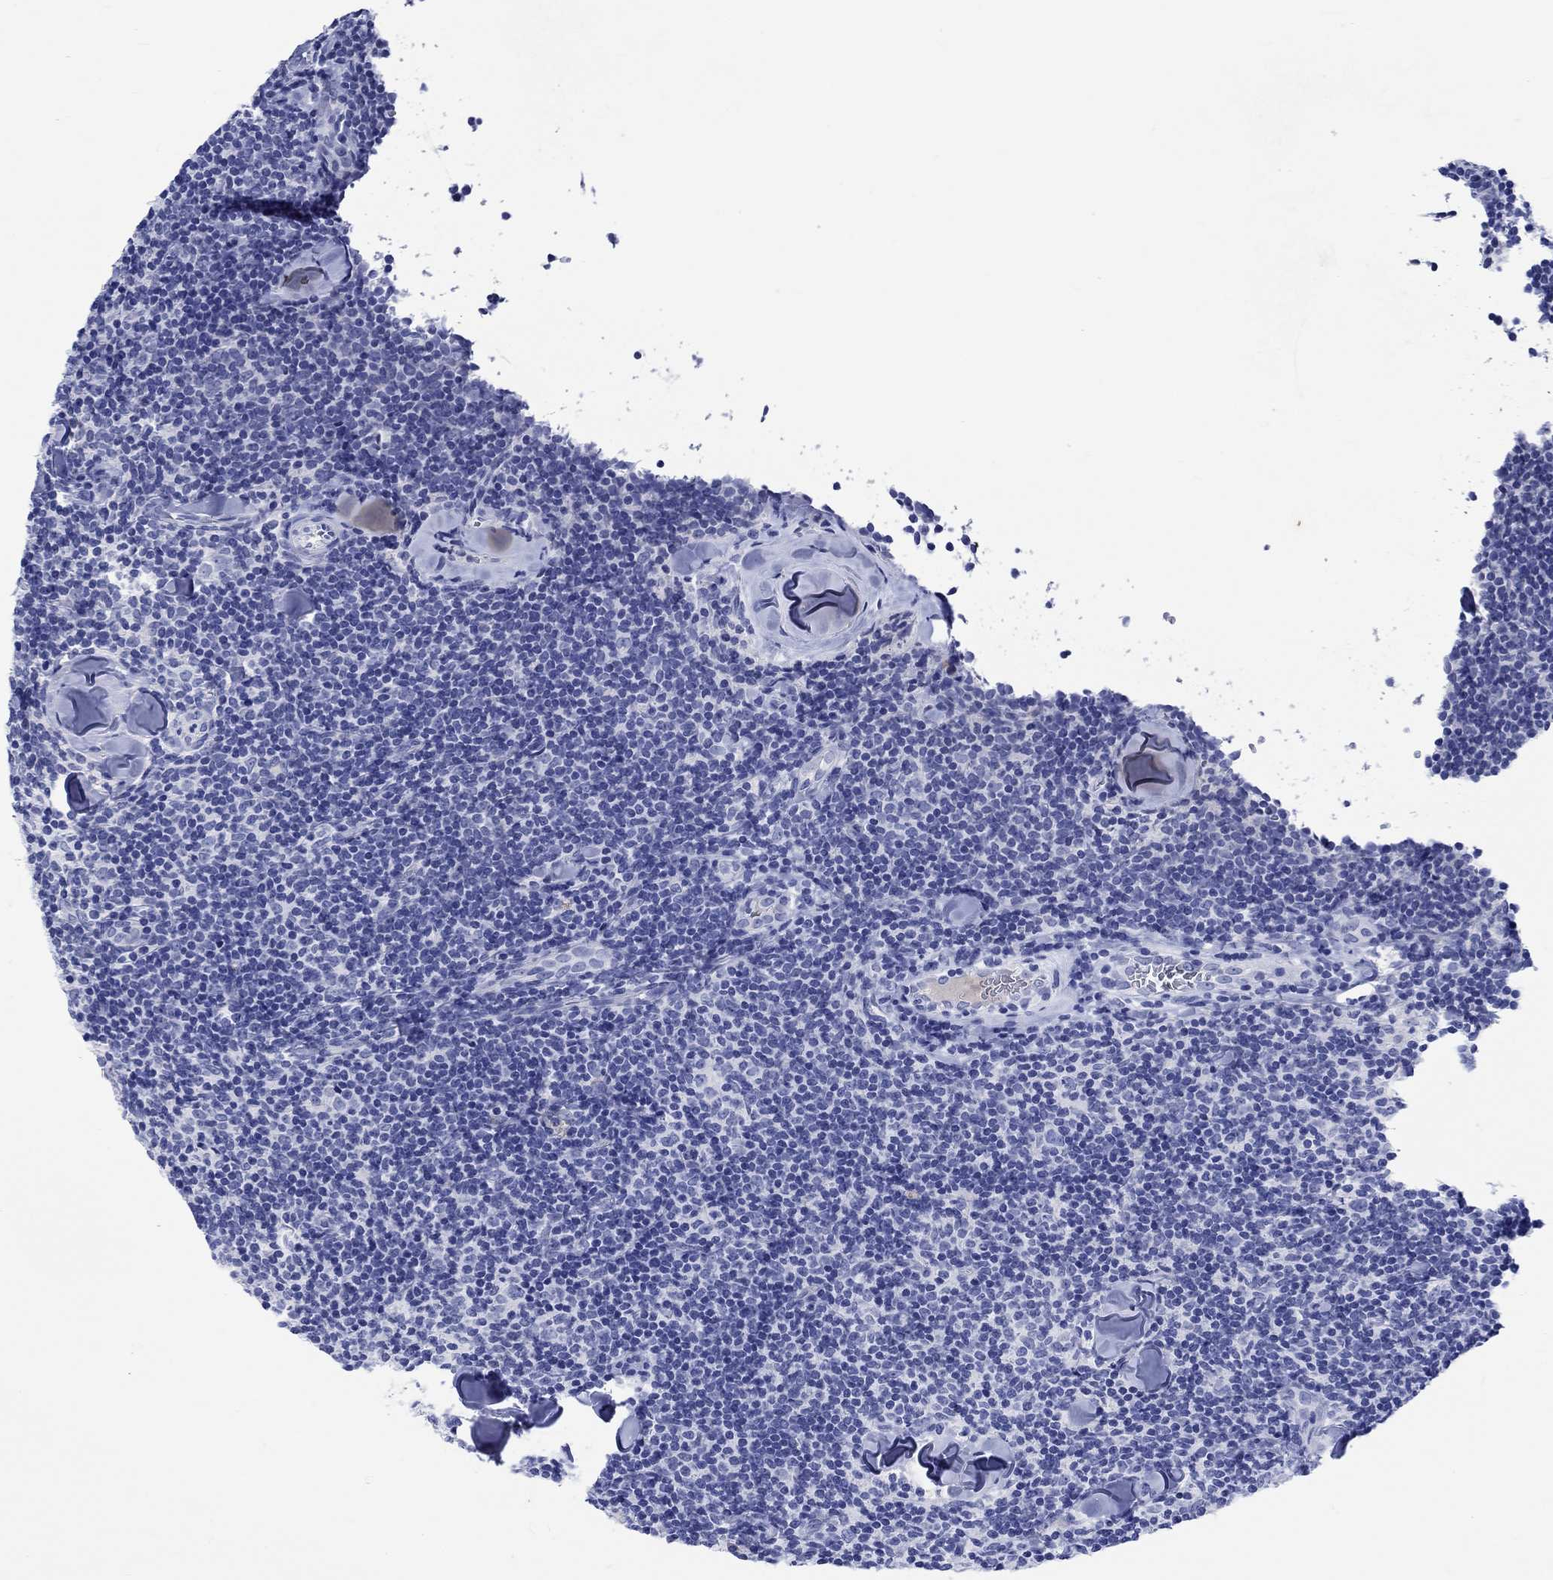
{"staining": {"intensity": "negative", "quantity": "none", "location": "none"}, "tissue": "lymphoma", "cell_type": "Tumor cells", "image_type": "cancer", "snomed": [{"axis": "morphology", "description": "Malignant lymphoma, non-Hodgkin's type, Low grade"}, {"axis": "topography", "description": "Lymph node"}], "caption": "A micrograph of lymphoma stained for a protein shows no brown staining in tumor cells.", "gene": "CACNG3", "patient": {"sex": "female", "age": 56}}